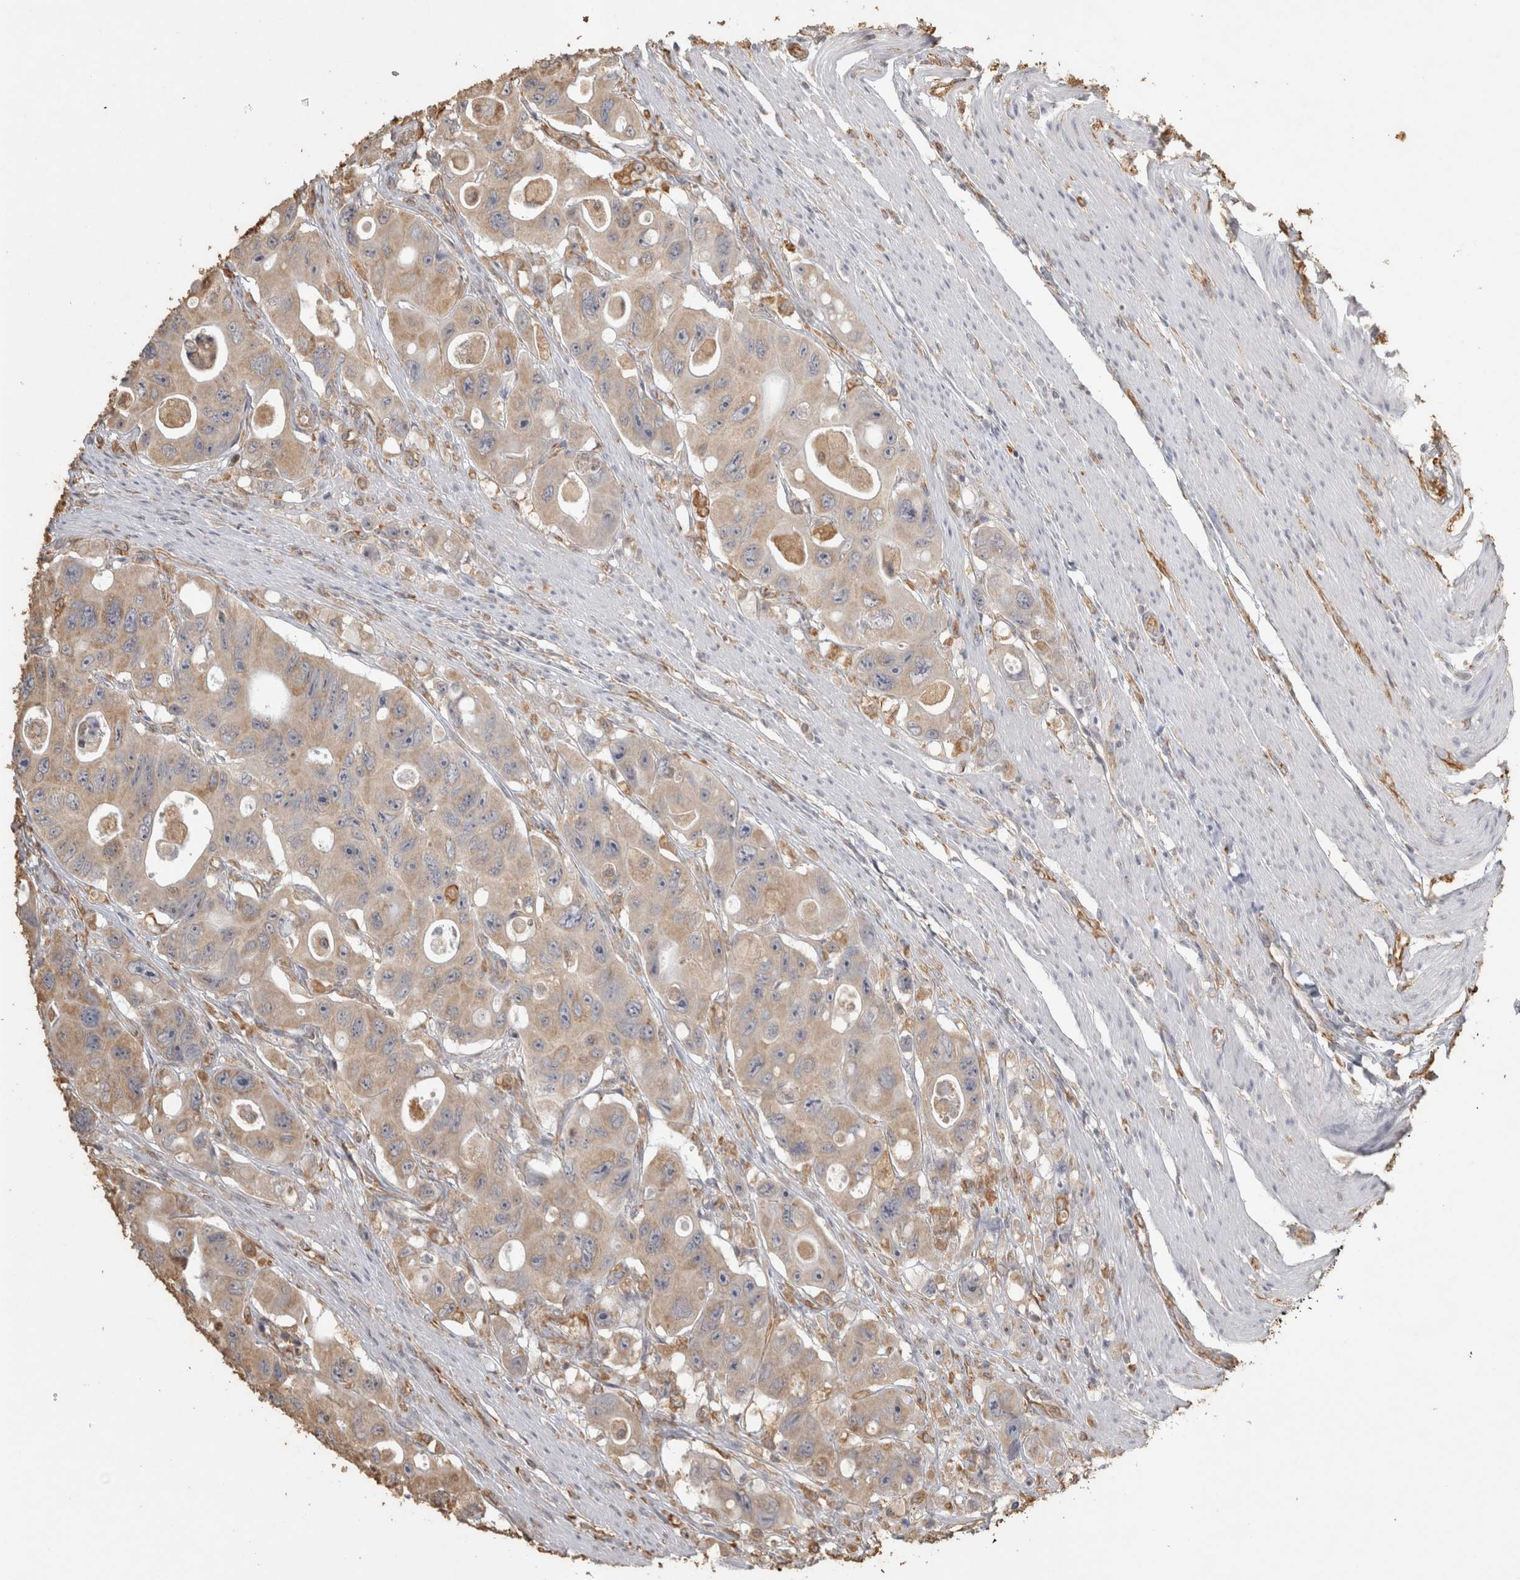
{"staining": {"intensity": "weak", "quantity": ">75%", "location": "cytoplasmic/membranous"}, "tissue": "colorectal cancer", "cell_type": "Tumor cells", "image_type": "cancer", "snomed": [{"axis": "morphology", "description": "Adenocarcinoma, NOS"}, {"axis": "topography", "description": "Colon"}], "caption": "A high-resolution photomicrograph shows IHC staining of adenocarcinoma (colorectal), which displays weak cytoplasmic/membranous positivity in about >75% of tumor cells.", "gene": "REPS2", "patient": {"sex": "female", "age": 46}}